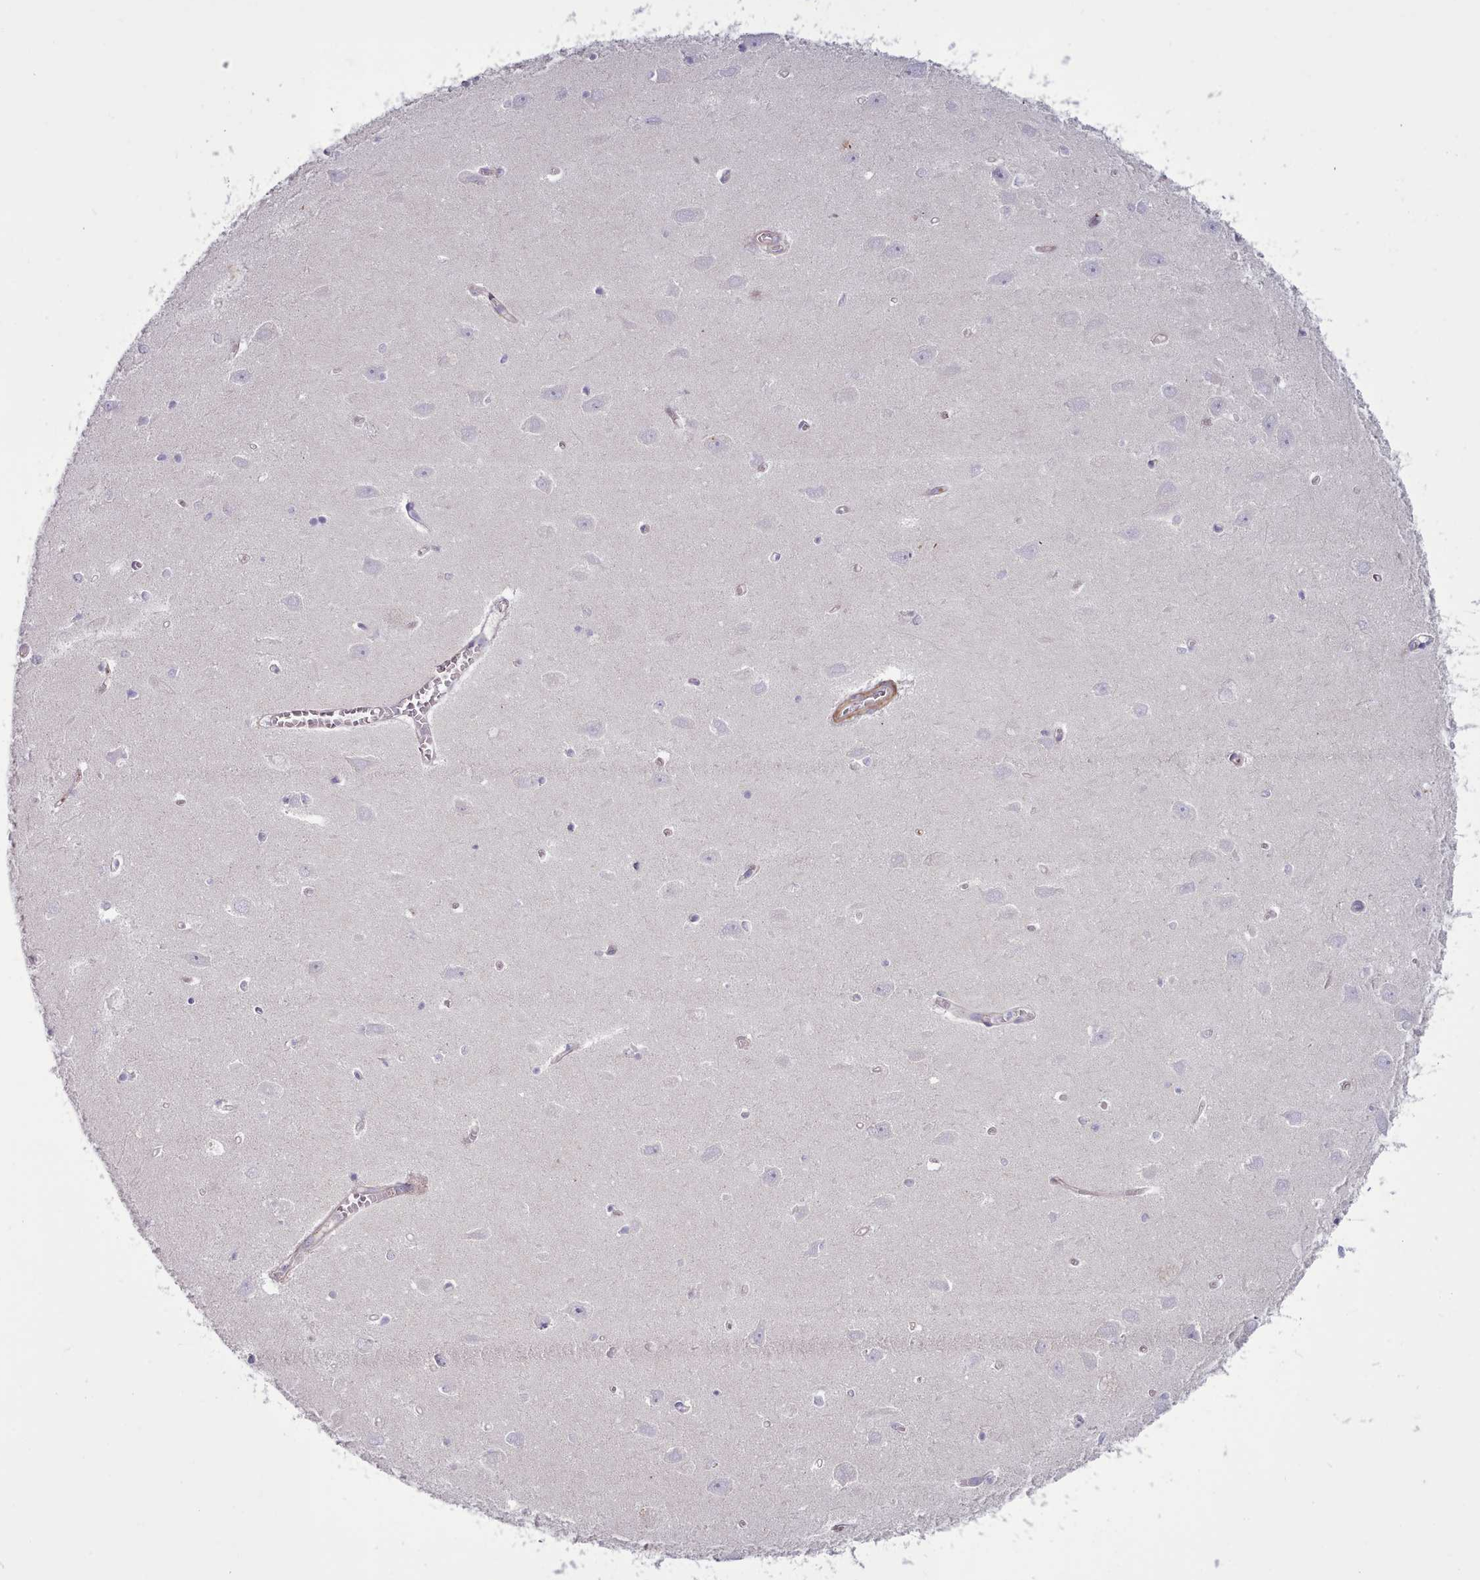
{"staining": {"intensity": "negative", "quantity": "none", "location": "none"}, "tissue": "hippocampus", "cell_type": "Glial cells", "image_type": "normal", "snomed": [{"axis": "morphology", "description": "Normal tissue, NOS"}, {"axis": "topography", "description": "Hippocampus"}], "caption": "IHC of benign hippocampus demonstrates no positivity in glial cells.", "gene": "TENT4B", "patient": {"sex": "female", "age": 64}}